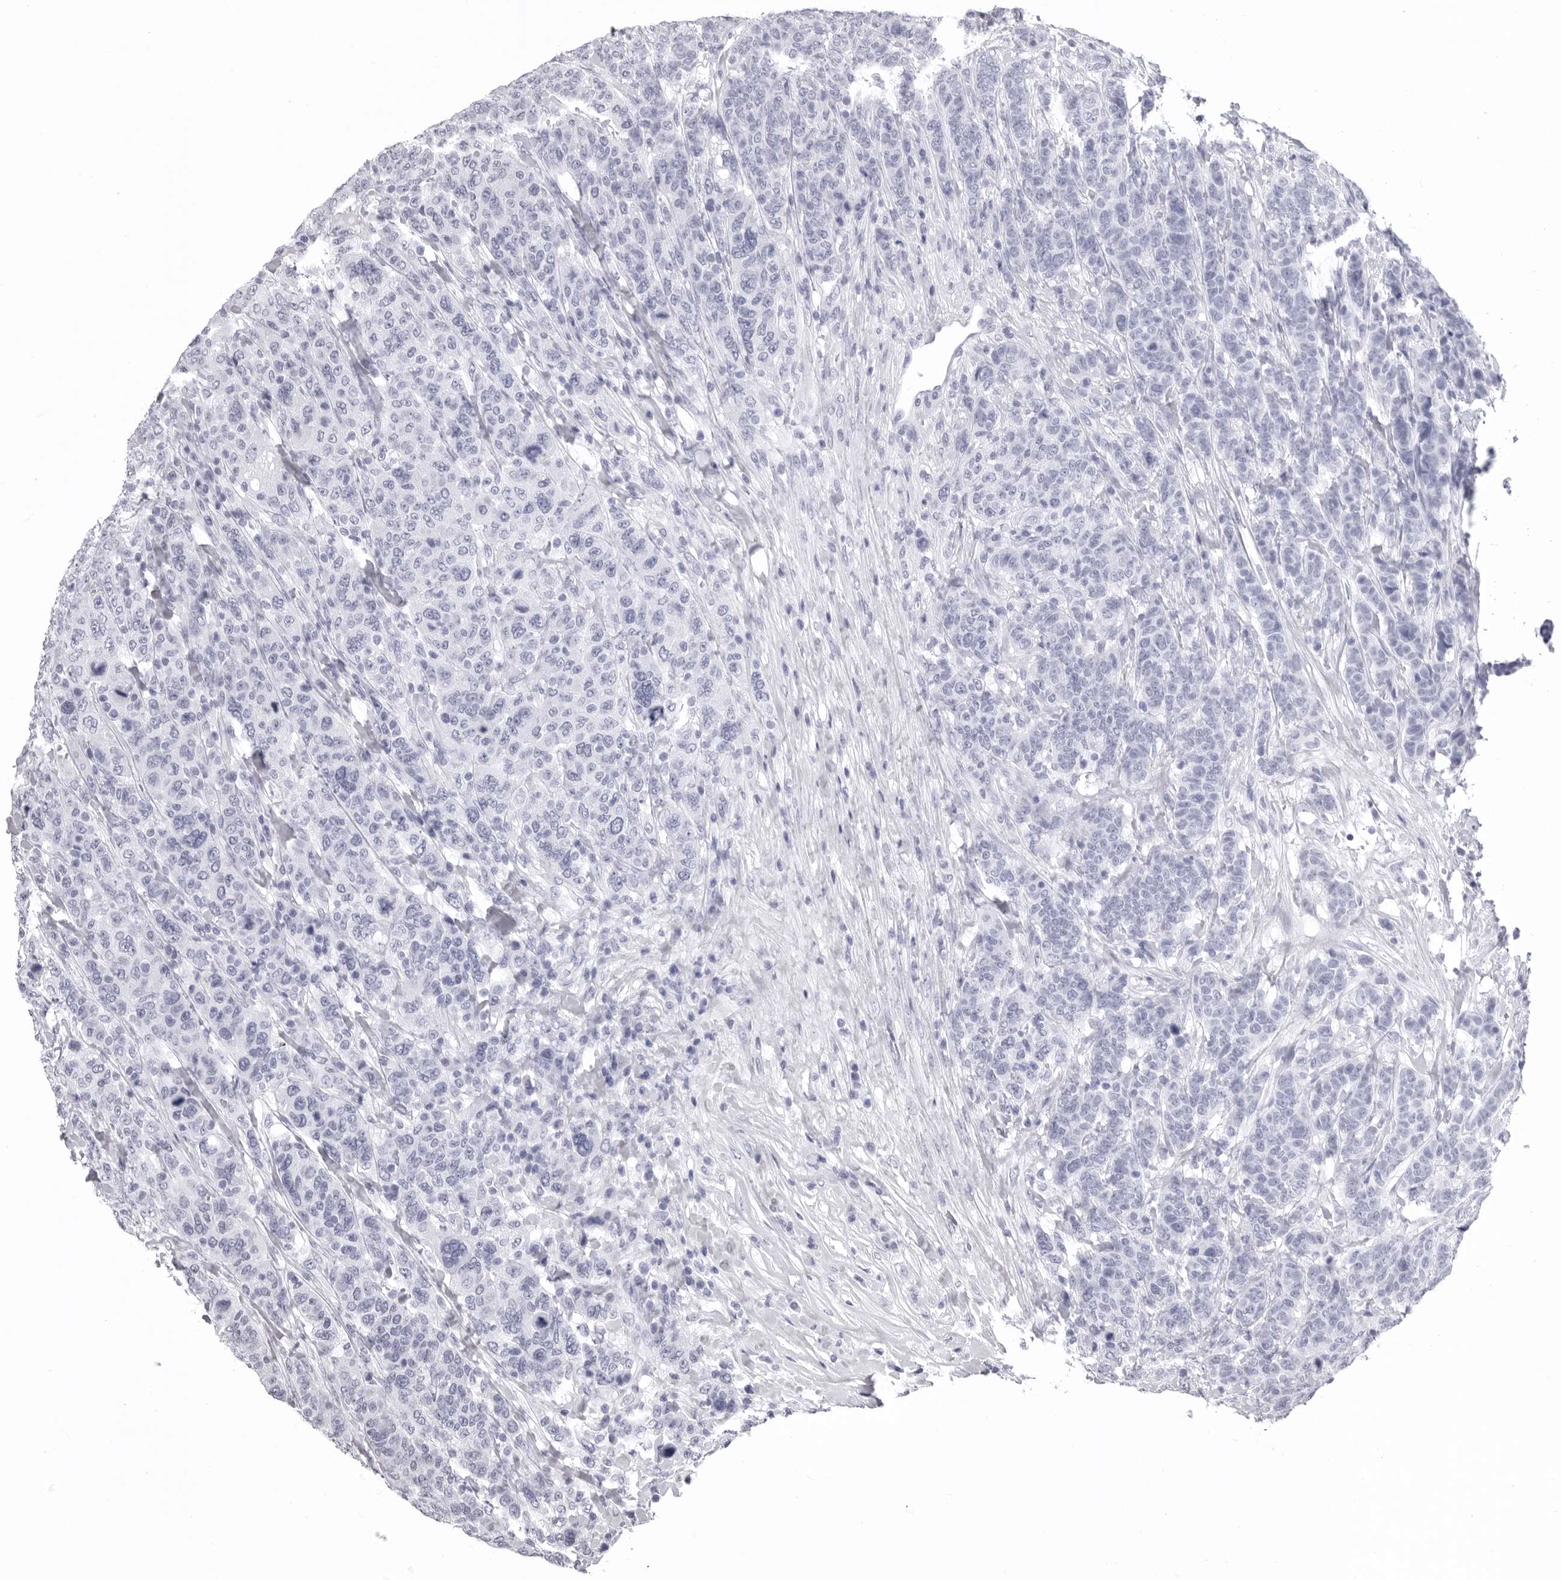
{"staining": {"intensity": "negative", "quantity": "none", "location": "none"}, "tissue": "breast cancer", "cell_type": "Tumor cells", "image_type": "cancer", "snomed": [{"axis": "morphology", "description": "Duct carcinoma"}, {"axis": "topography", "description": "Breast"}], "caption": "Immunohistochemical staining of infiltrating ductal carcinoma (breast) displays no significant positivity in tumor cells.", "gene": "LGALS4", "patient": {"sex": "female", "age": 37}}